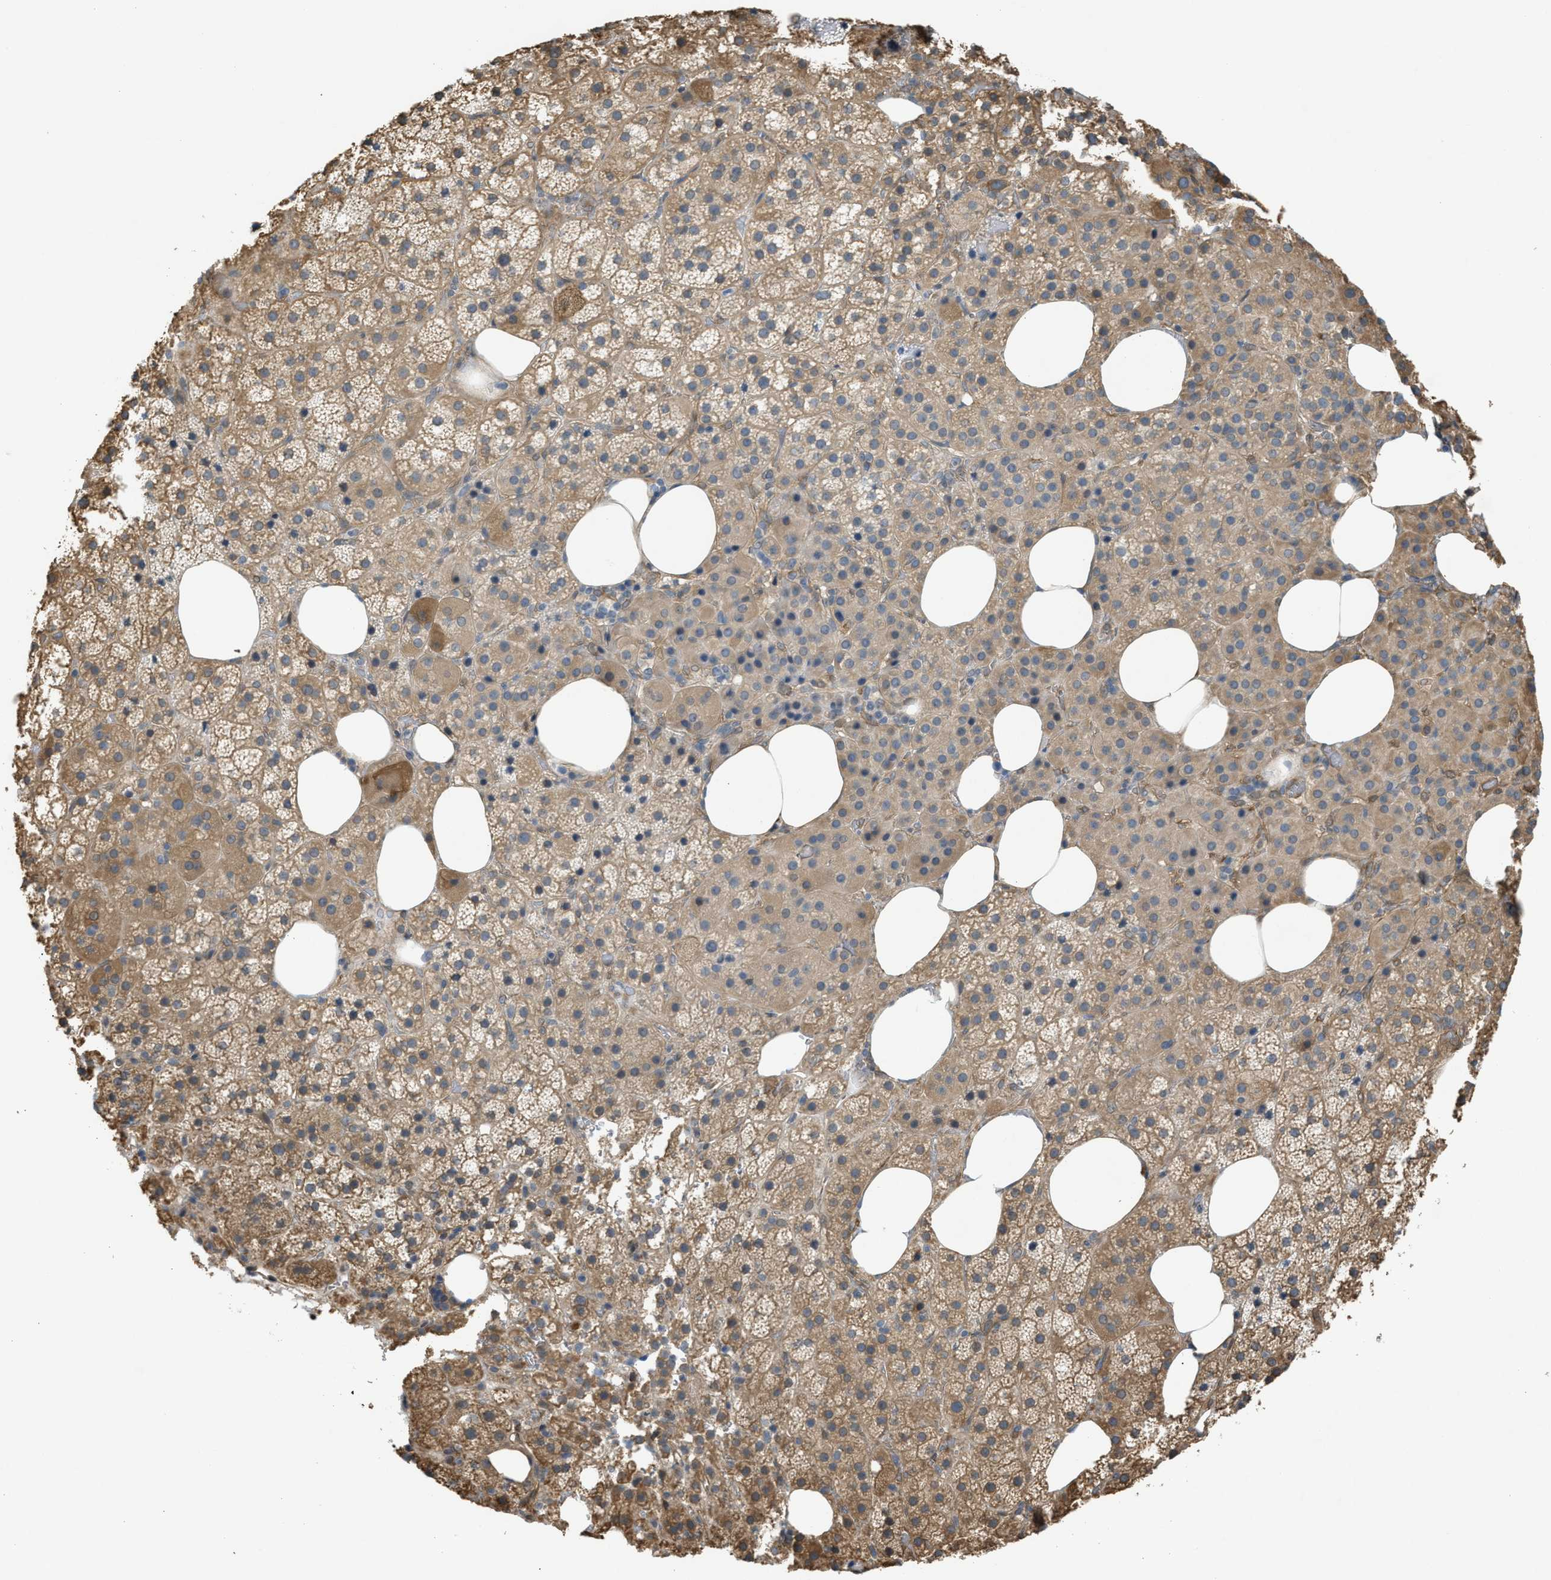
{"staining": {"intensity": "moderate", "quantity": ">75%", "location": "cytoplasmic/membranous"}, "tissue": "adrenal gland", "cell_type": "Glandular cells", "image_type": "normal", "snomed": [{"axis": "morphology", "description": "Normal tissue, NOS"}, {"axis": "topography", "description": "Adrenal gland"}], "caption": "Adrenal gland stained with DAB immunohistochemistry (IHC) reveals medium levels of moderate cytoplasmic/membranous staining in approximately >75% of glandular cells.", "gene": "BAG3", "patient": {"sex": "female", "age": 59}}